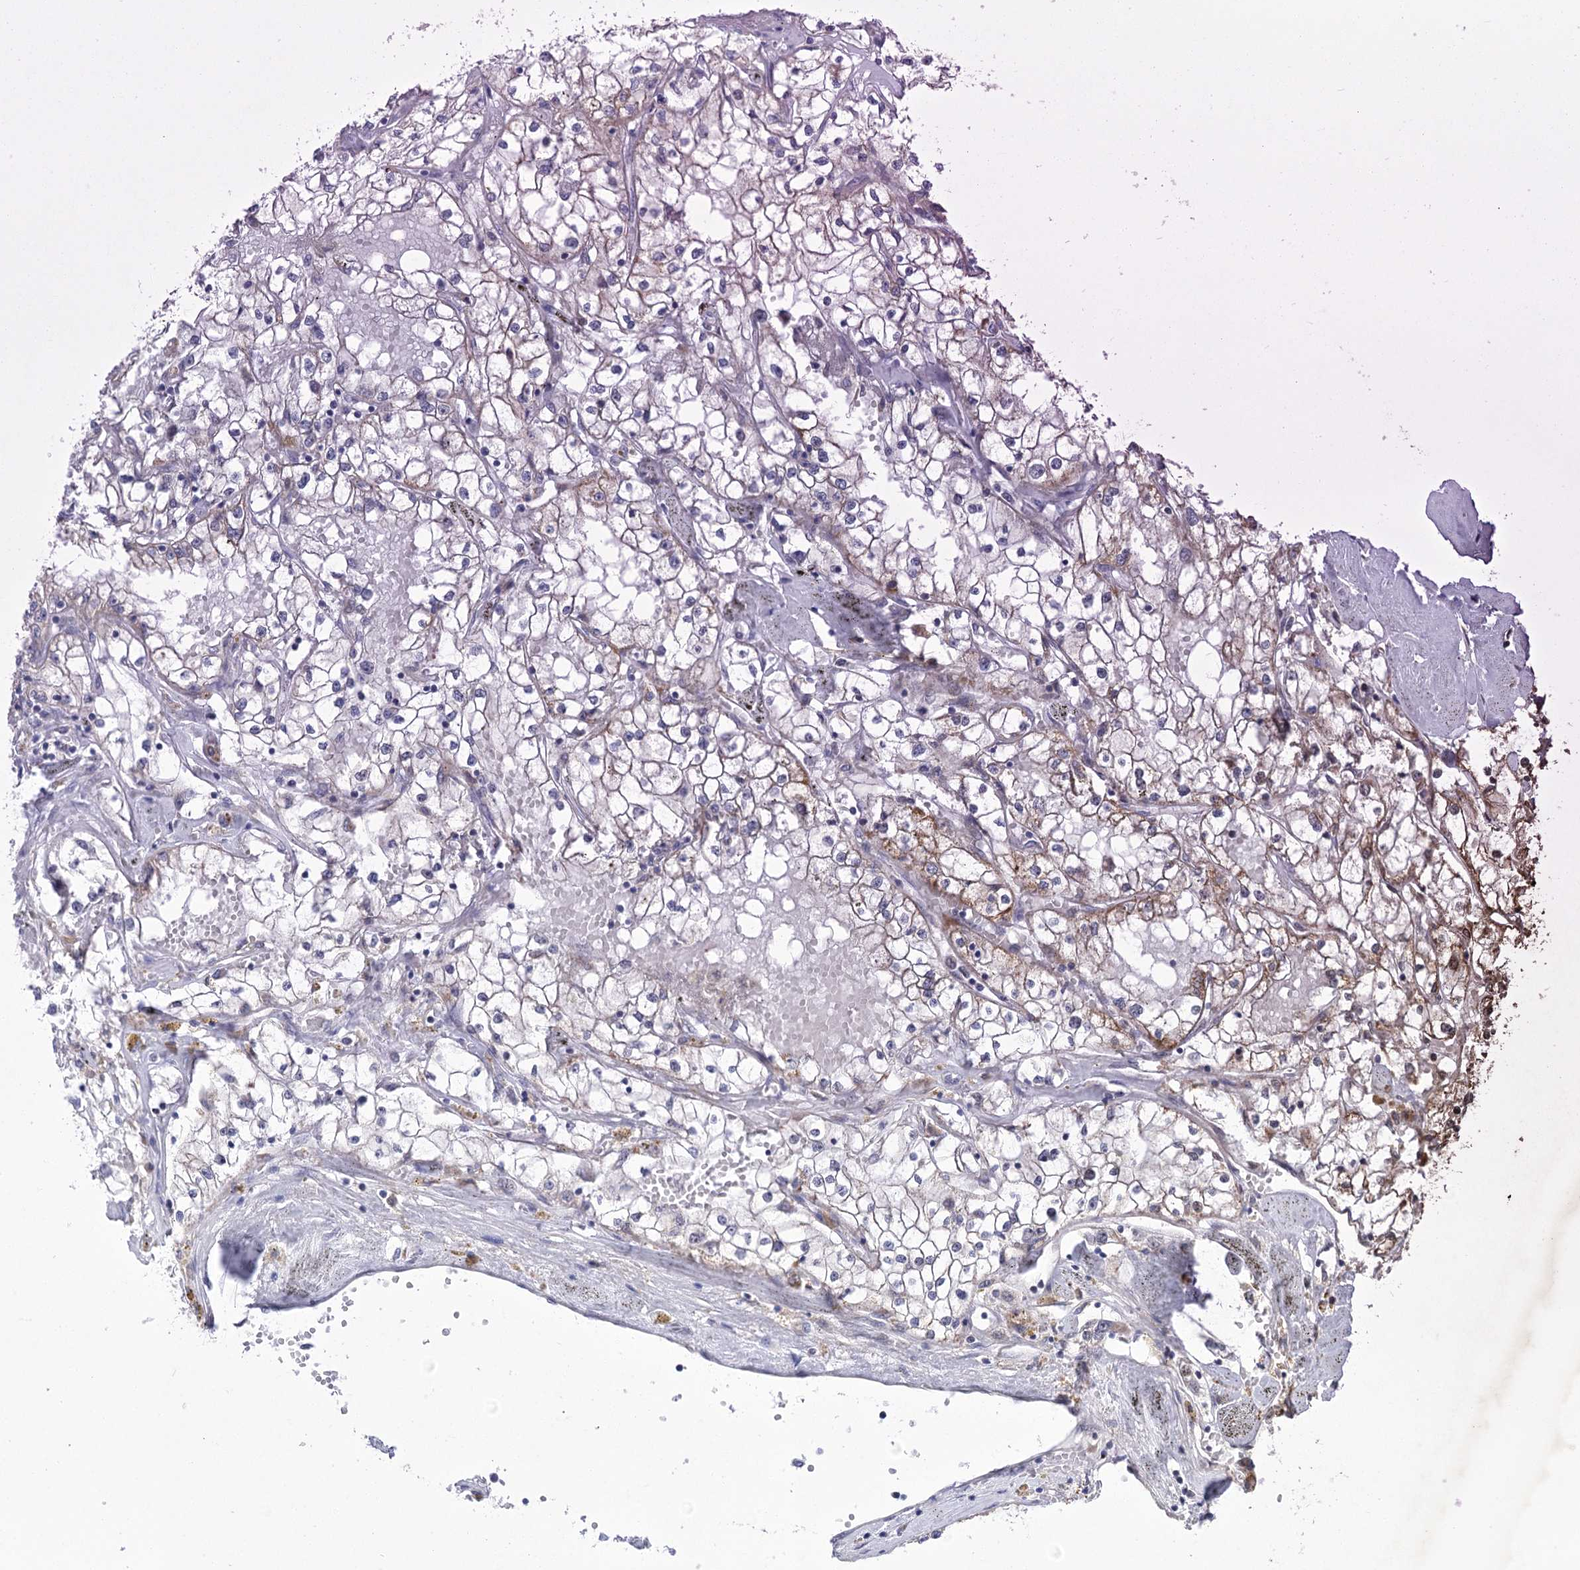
{"staining": {"intensity": "moderate", "quantity": "<25%", "location": "cytoplasmic/membranous"}, "tissue": "renal cancer", "cell_type": "Tumor cells", "image_type": "cancer", "snomed": [{"axis": "morphology", "description": "Adenocarcinoma, NOS"}, {"axis": "topography", "description": "Kidney"}], "caption": "Tumor cells reveal low levels of moderate cytoplasmic/membranous positivity in about <25% of cells in human adenocarcinoma (renal).", "gene": "ECHDC3", "patient": {"sex": "male", "age": 56}}